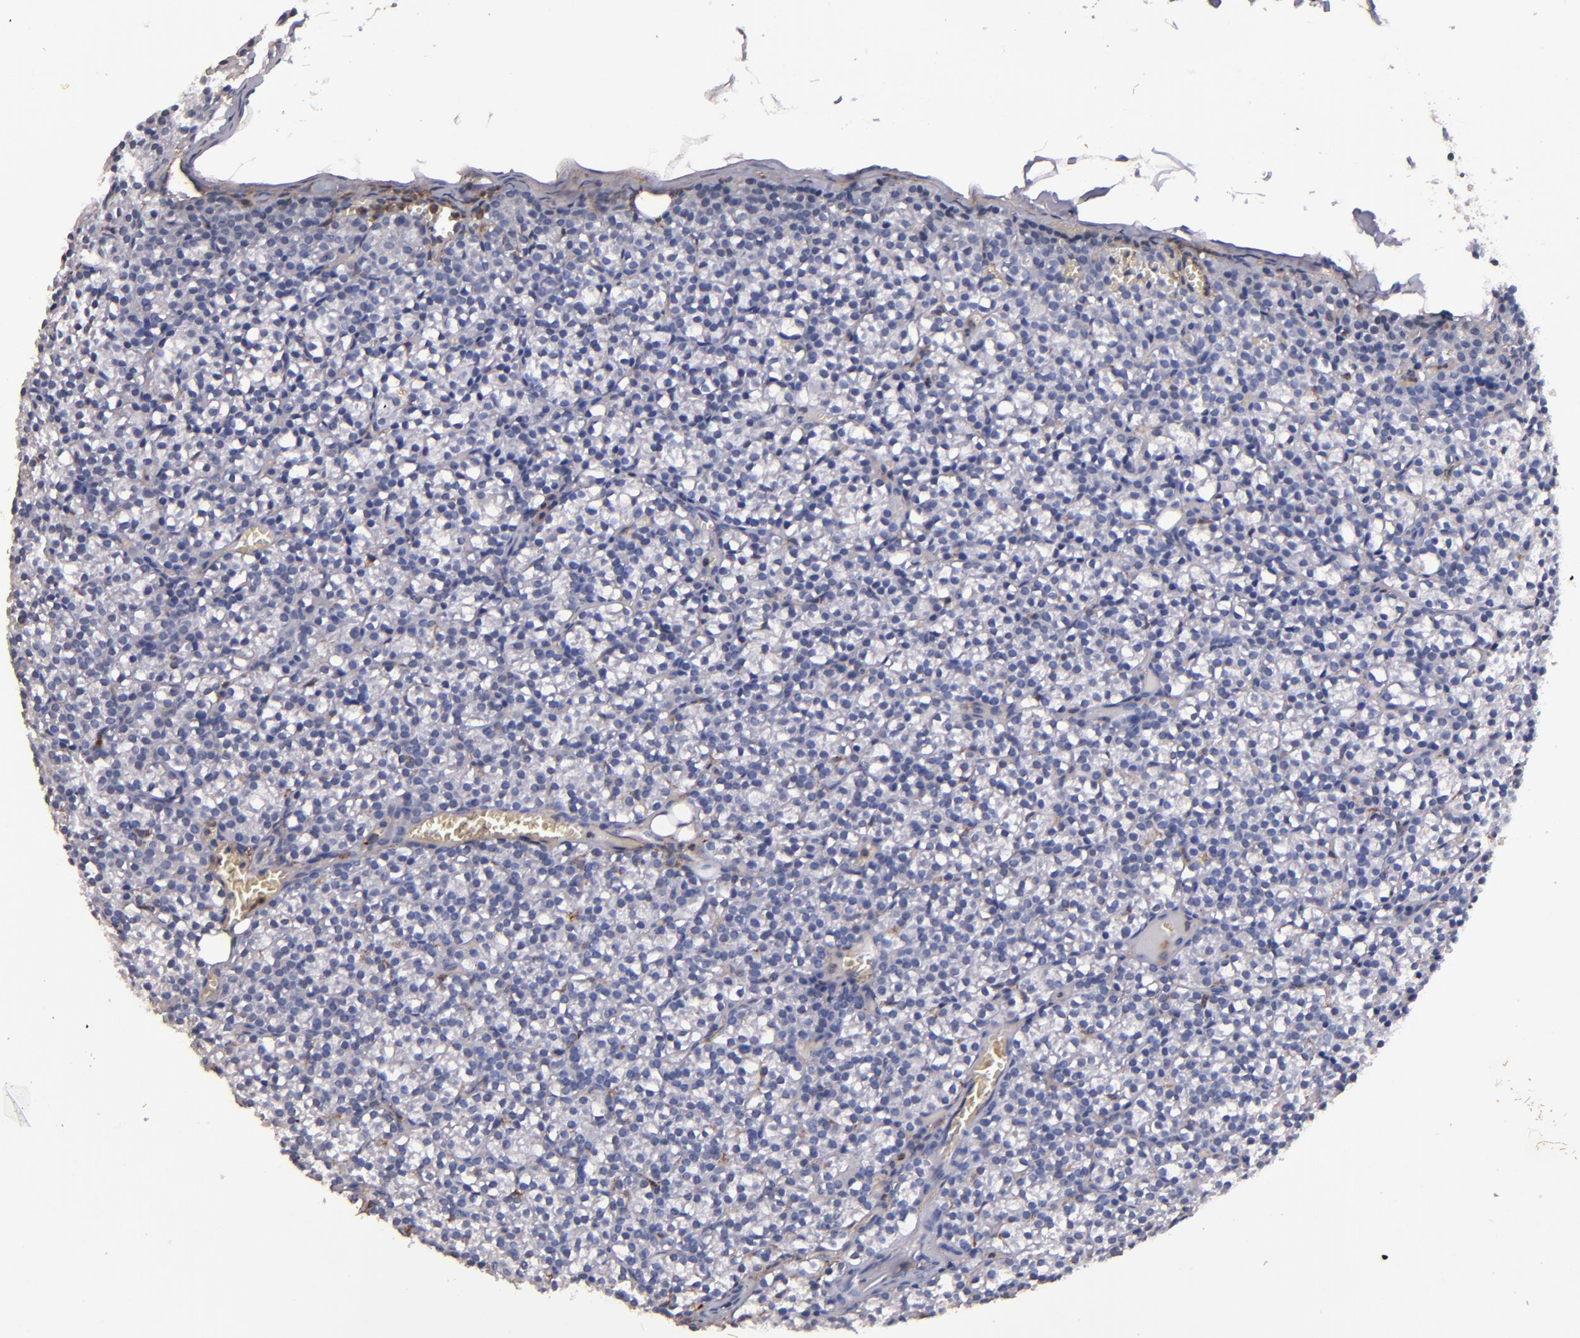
{"staining": {"intensity": "weak", "quantity": "<25%", "location": "cytoplasmic/membranous"}, "tissue": "parathyroid gland", "cell_type": "Glandular cells", "image_type": "normal", "snomed": [{"axis": "morphology", "description": "Normal tissue, NOS"}, {"axis": "topography", "description": "Parathyroid gland"}], "caption": "Micrograph shows no significant protein expression in glandular cells of normal parathyroid gland.", "gene": "SIRPA", "patient": {"sex": "female", "age": 17}}